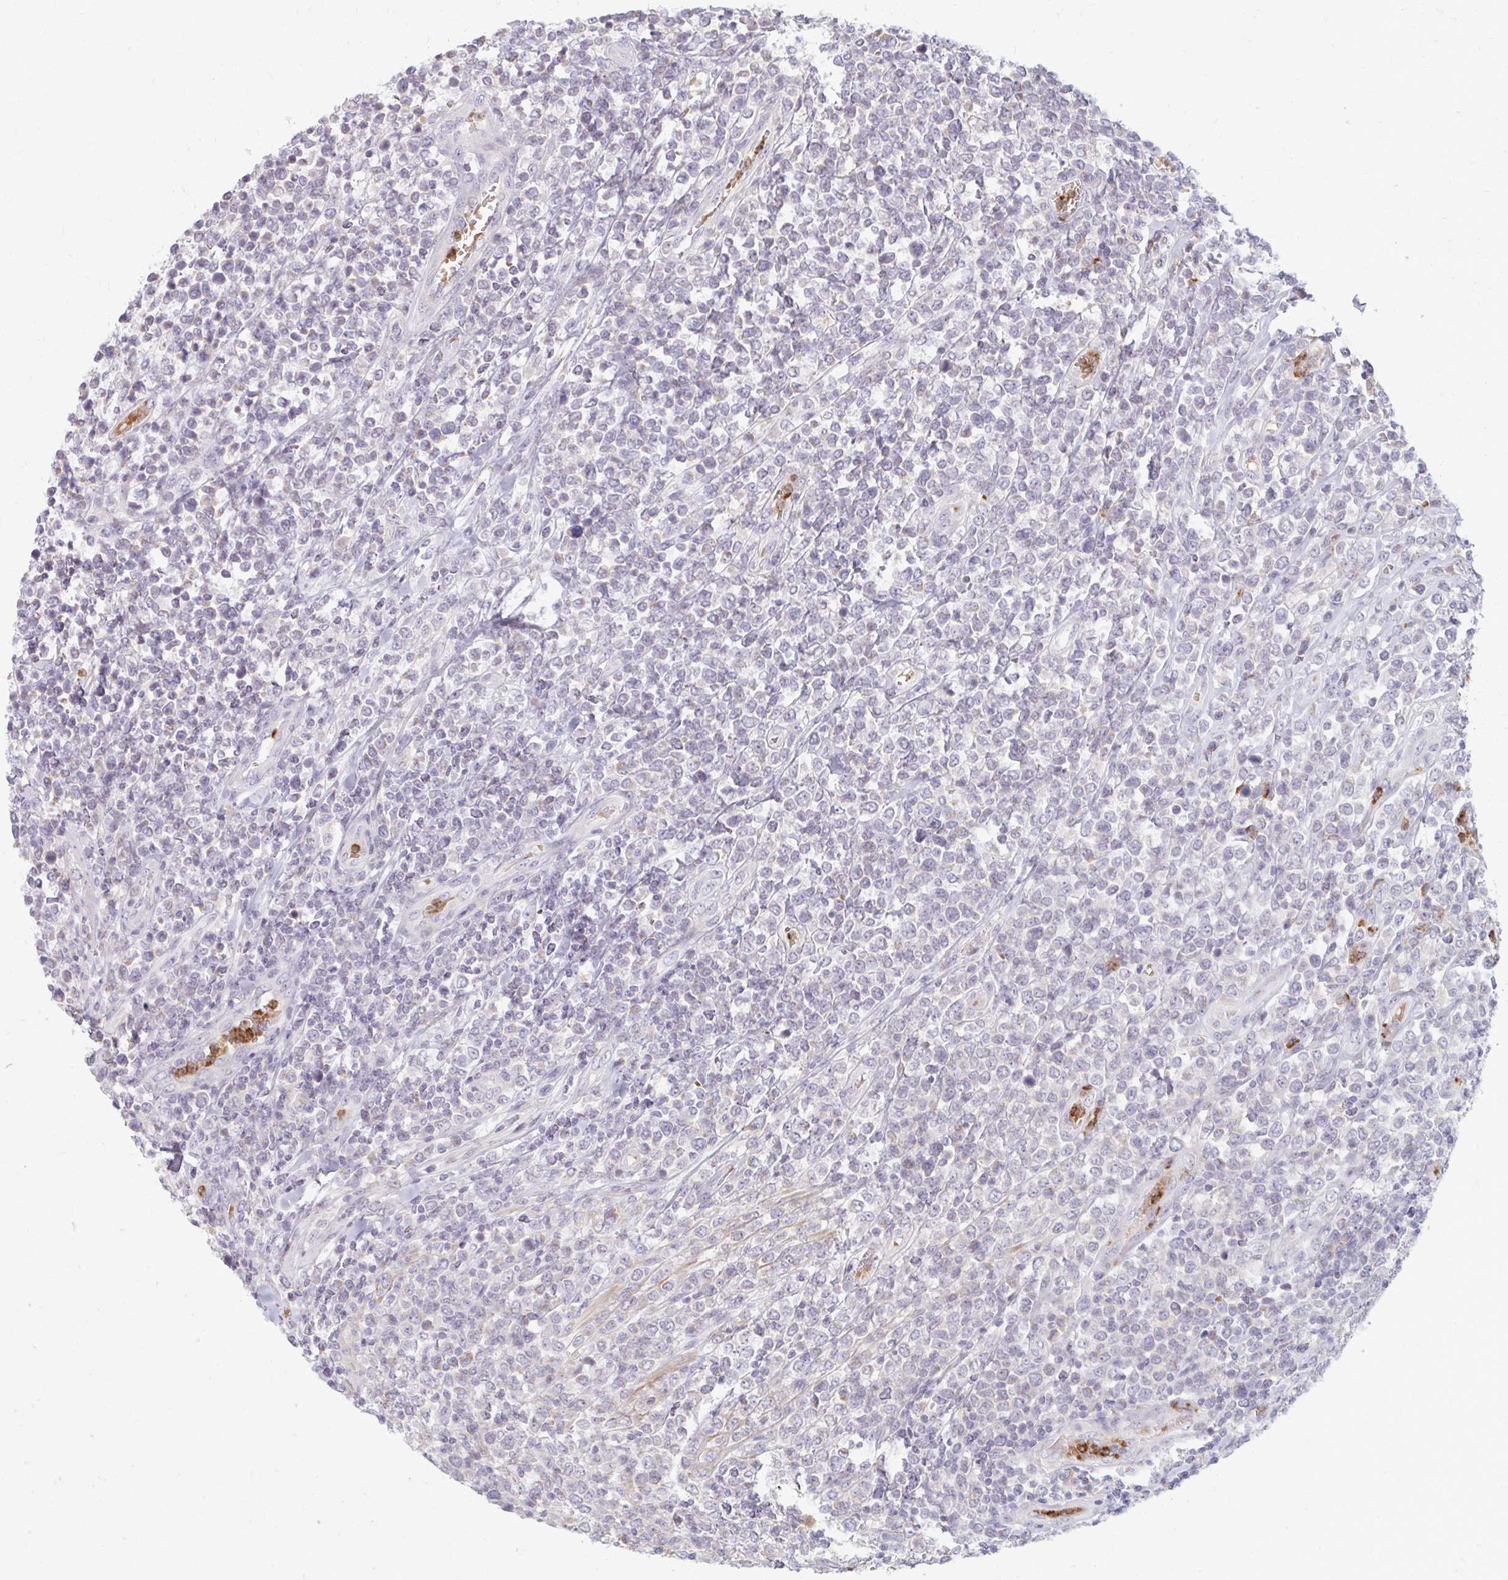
{"staining": {"intensity": "negative", "quantity": "none", "location": "none"}, "tissue": "lymphoma", "cell_type": "Tumor cells", "image_type": "cancer", "snomed": [{"axis": "morphology", "description": "Malignant lymphoma, non-Hodgkin's type, High grade"}, {"axis": "topography", "description": "Soft tissue"}], "caption": "Immunohistochemical staining of human lymphoma shows no significant expression in tumor cells. (DAB IHC, high magnification).", "gene": "RAB33A", "patient": {"sex": "female", "age": 56}}